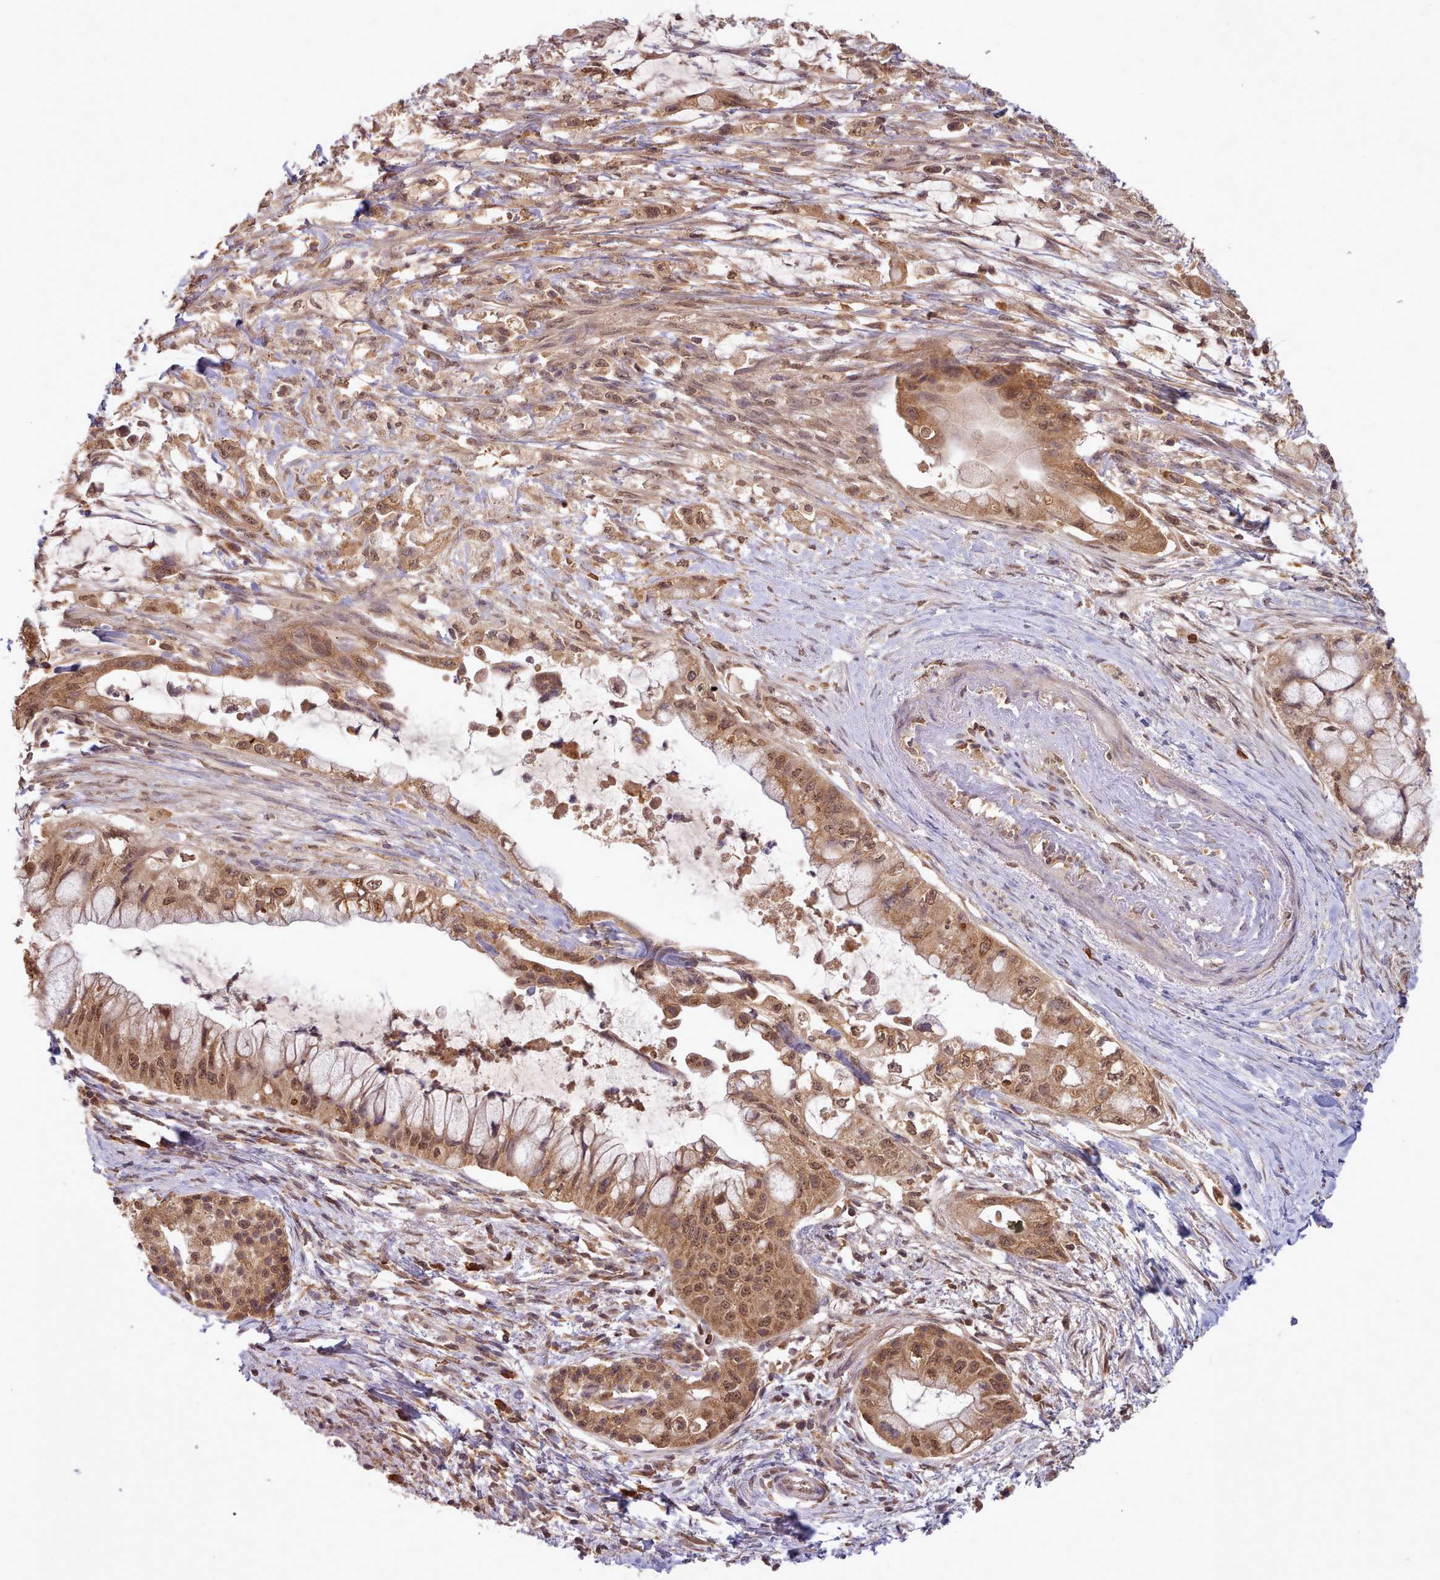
{"staining": {"intensity": "moderate", "quantity": ">75%", "location": "cytoplasmic/membranous,nuclear"}, "tissue": "pancreatic cancer", "cell_type": "Tumor cells", "image_type": "cancer", "snomed": [{"axis": "morphology", "description": "Adenocarcinoma, NOS"}, {"axis": "topography", "description": "Pancreas"}], "caption": "Pancreatic adenocarcinoma was stained to show a protein in brown. There is medium levels of moderate cytoplasmic/membranous and nuclear positivity in about >75% of tumor cells.", "gene": "PIP4P1", "patient": {"sex": "male", "age": 48}}